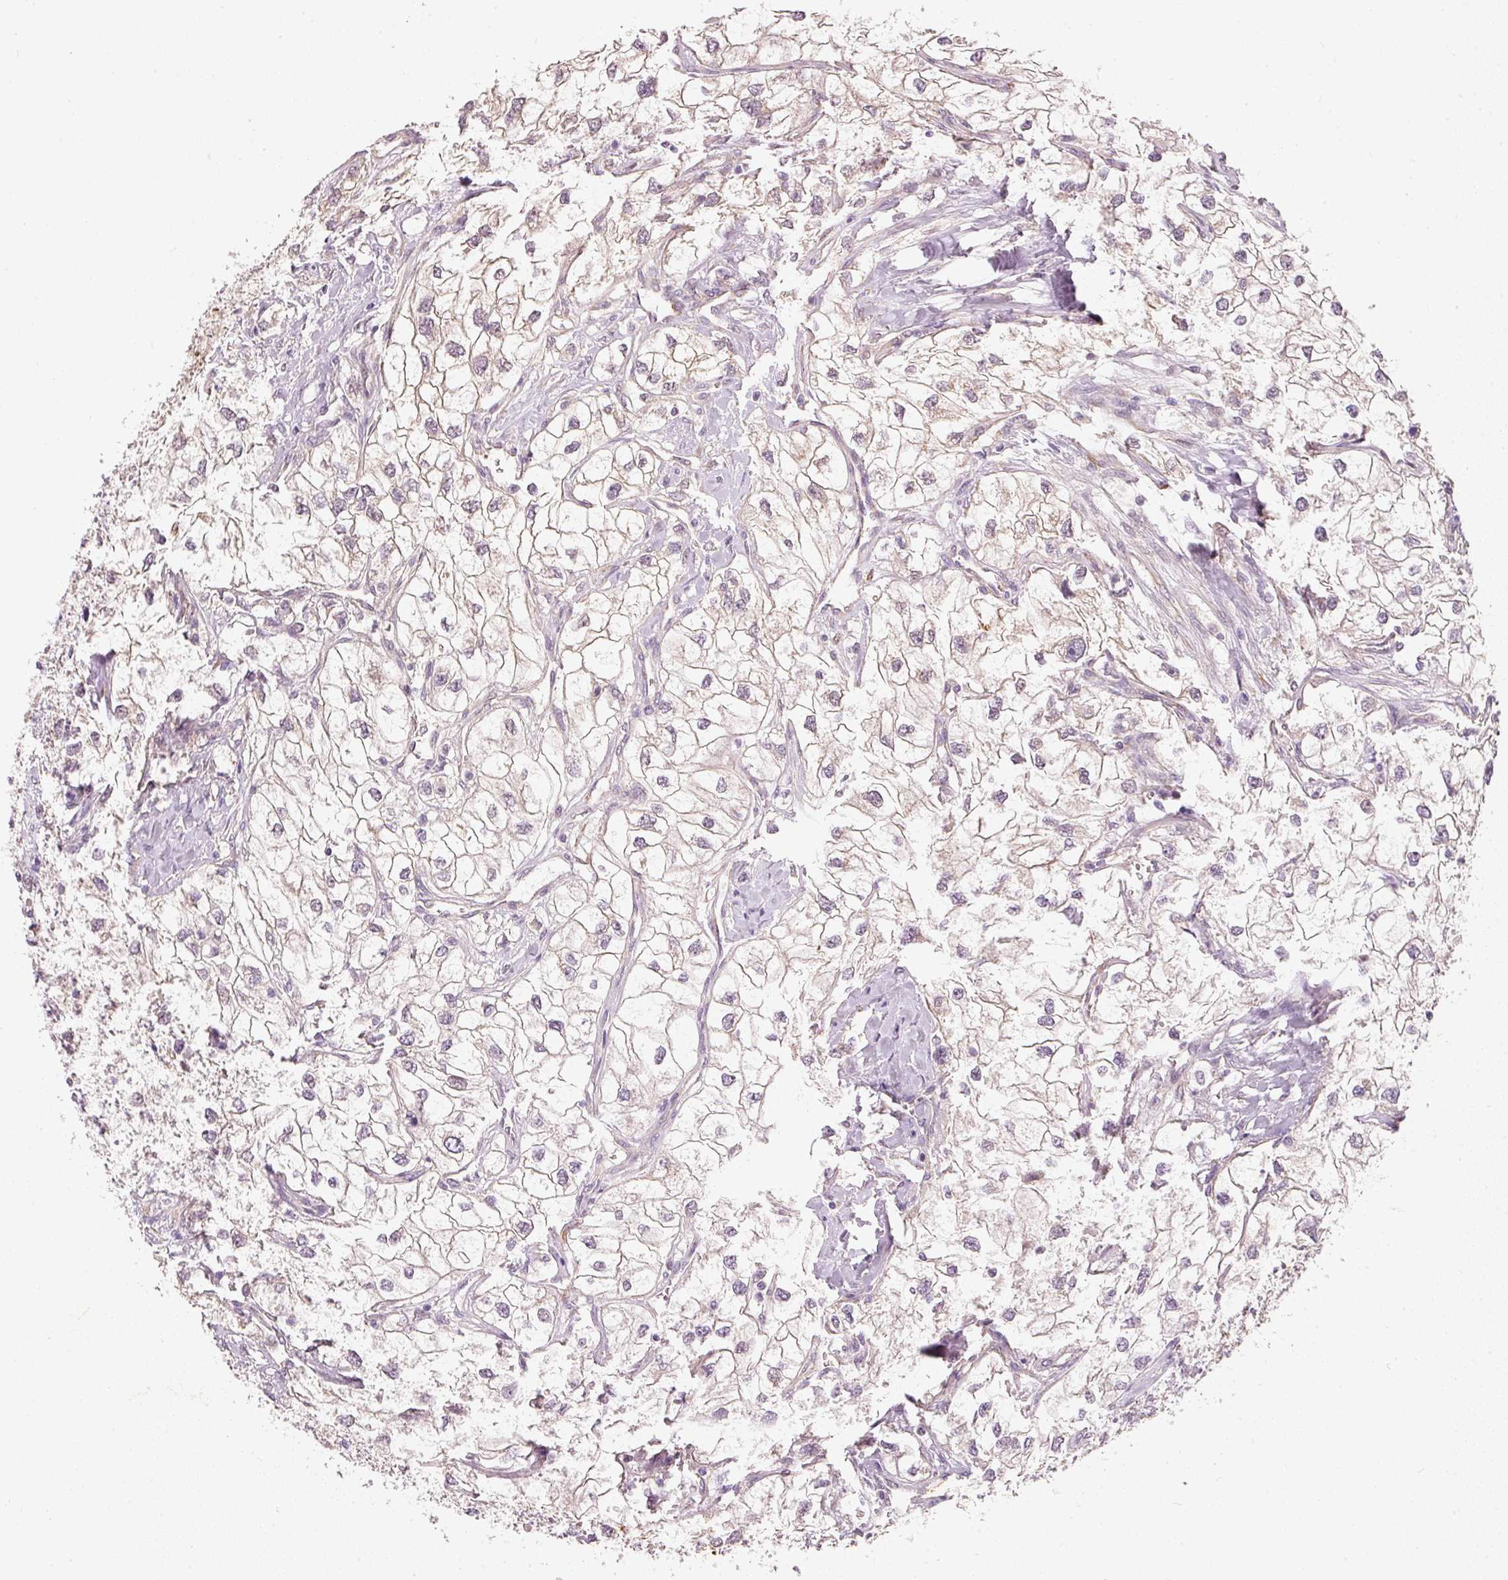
{"staining": {"intensity": "weak", "quantity": "<25%", "location": "cytoplasmic/membranous"}, "tissue": "renal cancer", "cell_type": "Tumor cells", "image_type": "cancer", "snomed": [{"axis": "morphology", "description": "Adenocarcinoma, NOS"}, {"axis": "topography", "description": "Kidney"}], "caption": "Micrograph shows no significant protein expression in tumor cells of renal adenocarcinoma.", "gene": "RGL2", "patient": {"sex": "male", "age": 59}}